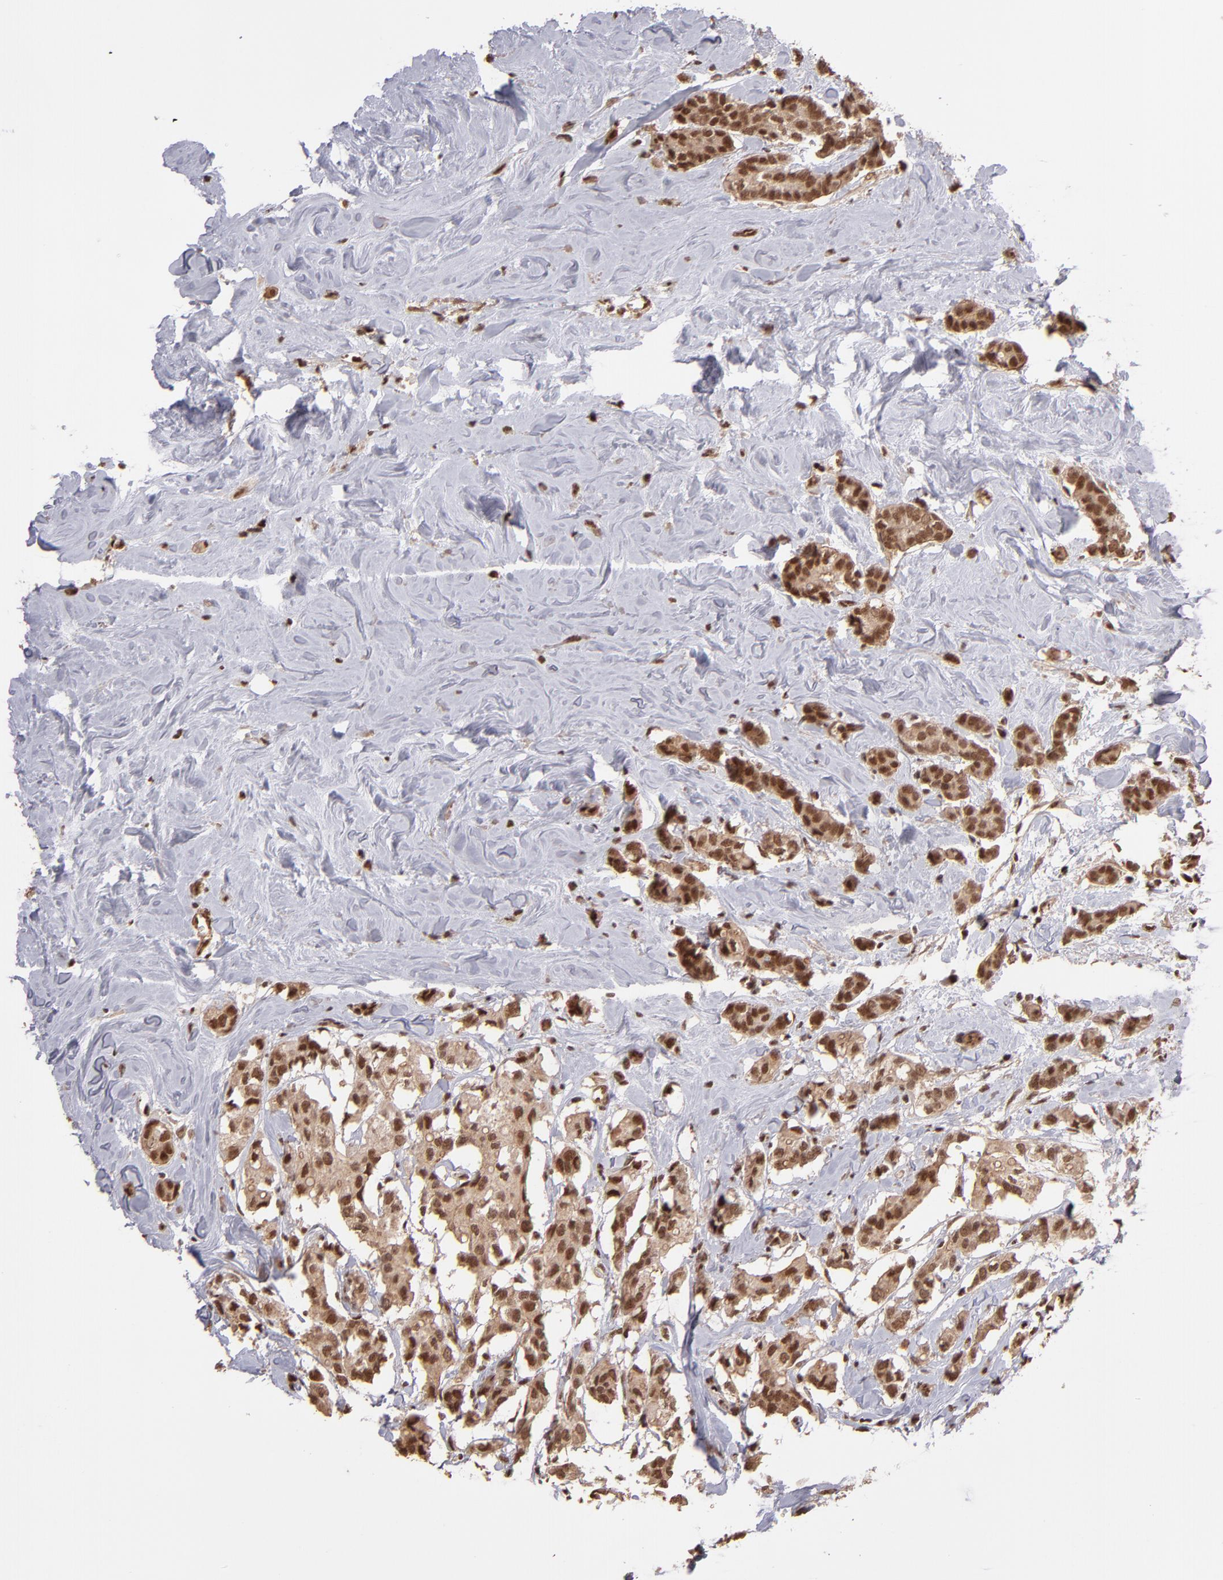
{"staining": {"intensity": "moderate", "quantity": ">75%", "location": "nuclear"}, "tissue": "breast cancer", "cell_type": "Tumor cells", "image_type": "cancer", "snomed": [{"axis": "morphology", "description": "Duct carcinoma"}, {"axis": "topography", "description": "Breast"}], "caption": "Moderate nuclear protein positivity is present in about >75% of tumor cells in invasive ductal carcinoma (breast).", "gene": "TERF2", "patient": {"sex": "female", "age": 84}}